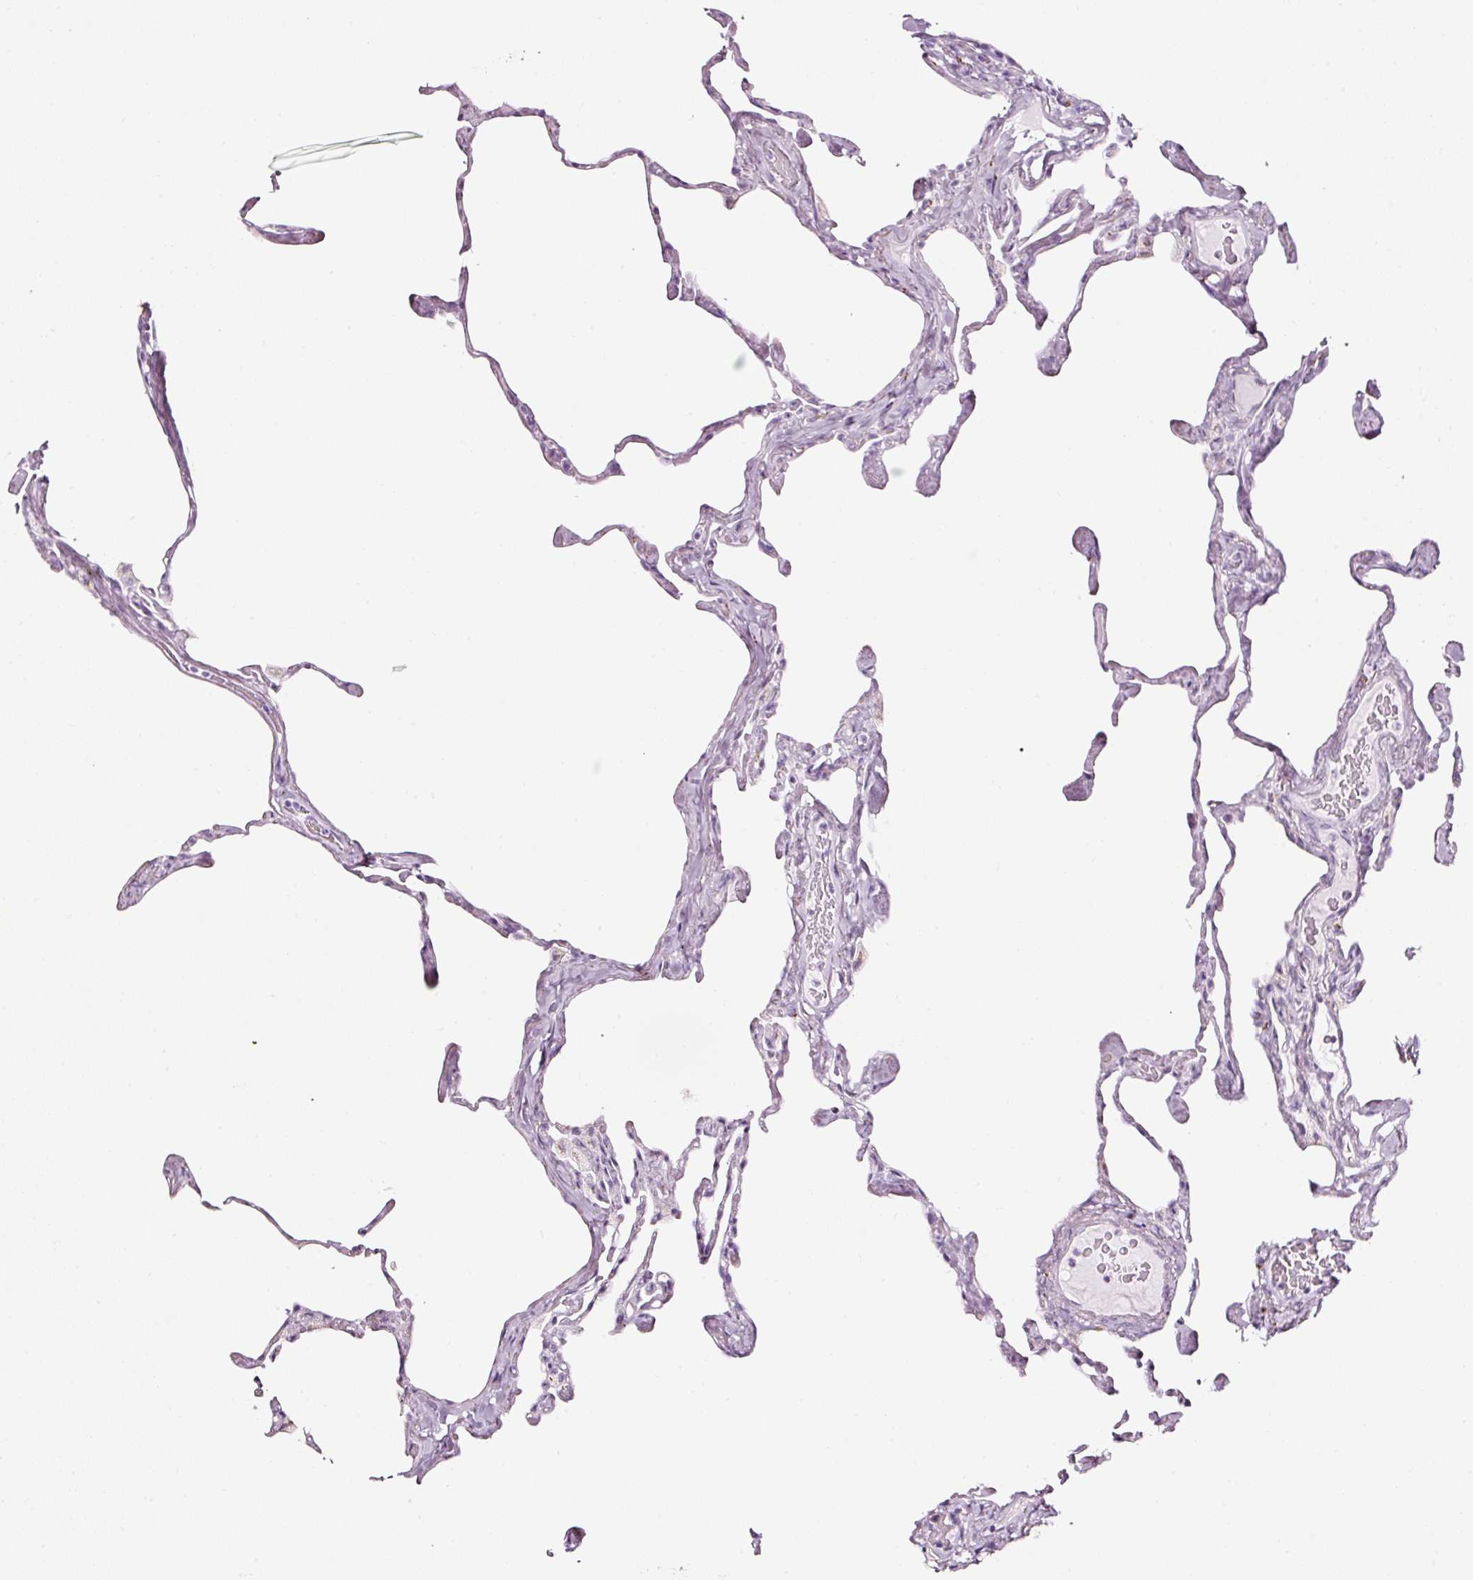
{"staining": {"intensity": "negative", "quantity": "none", "location": "none"}, "tissue": "lung", "cell_type": "Alveolar cells", "image_type": "normal", "snomed": [{"axis": "morphology", "description": "Normal tissue, NOS"}, {"axis": "topography", "description": "Lung"}], "caption": "DAB (3,3'-diaminobenzidine) immunohistochemical staining of benign lung reveals no significant staining in alveolar cells. (DAB IHC visualized using brightfield microscopy, high magnification).", "gene": "SDF4", "patient": {"sex": "male", "age": 65}}